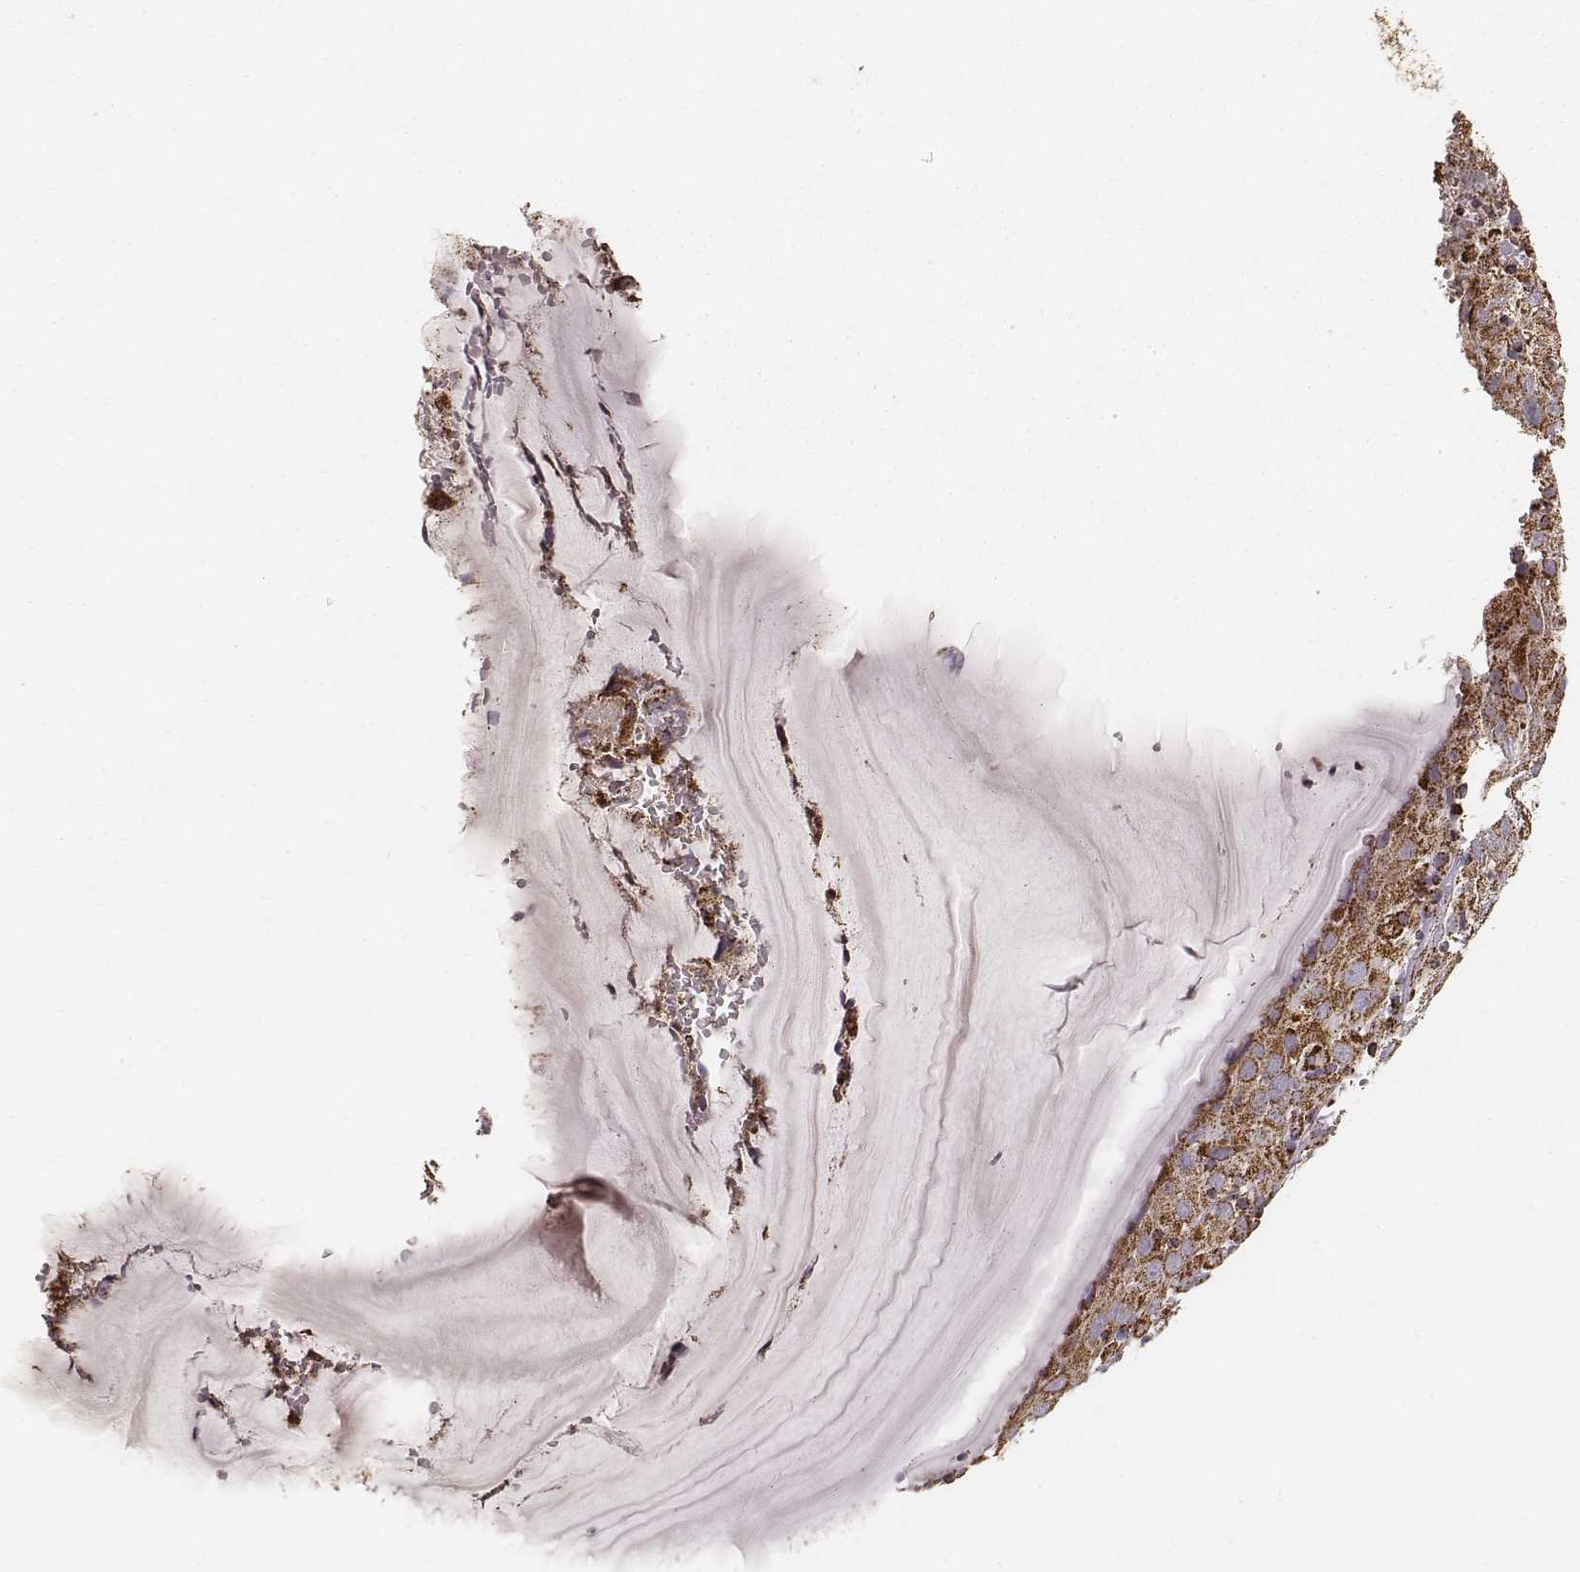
{"staining": {"intensity": "strong", "quantity": ">75%", "location": "cytoplasmic/membranous"}, "tissue": "cervical cancer", "cell_type": "Tumor cells", "image_type": "cancer", "snomed": [{"axis": "morphology", "description": "Squamous cell carcinoma, NOS"}, {"axis": "topography", "description": "Cervix"}], "caption": "Brown immunohistochemical staining in human squamous cell carcinoma (cervical) displays strong cytoplasmic/membranous expression in approximately >75% of tumor cells. (IHC, brightfield microscopy, high magnification).", "gene": "CS", "patient": {"sex": "female", "age": 32}}